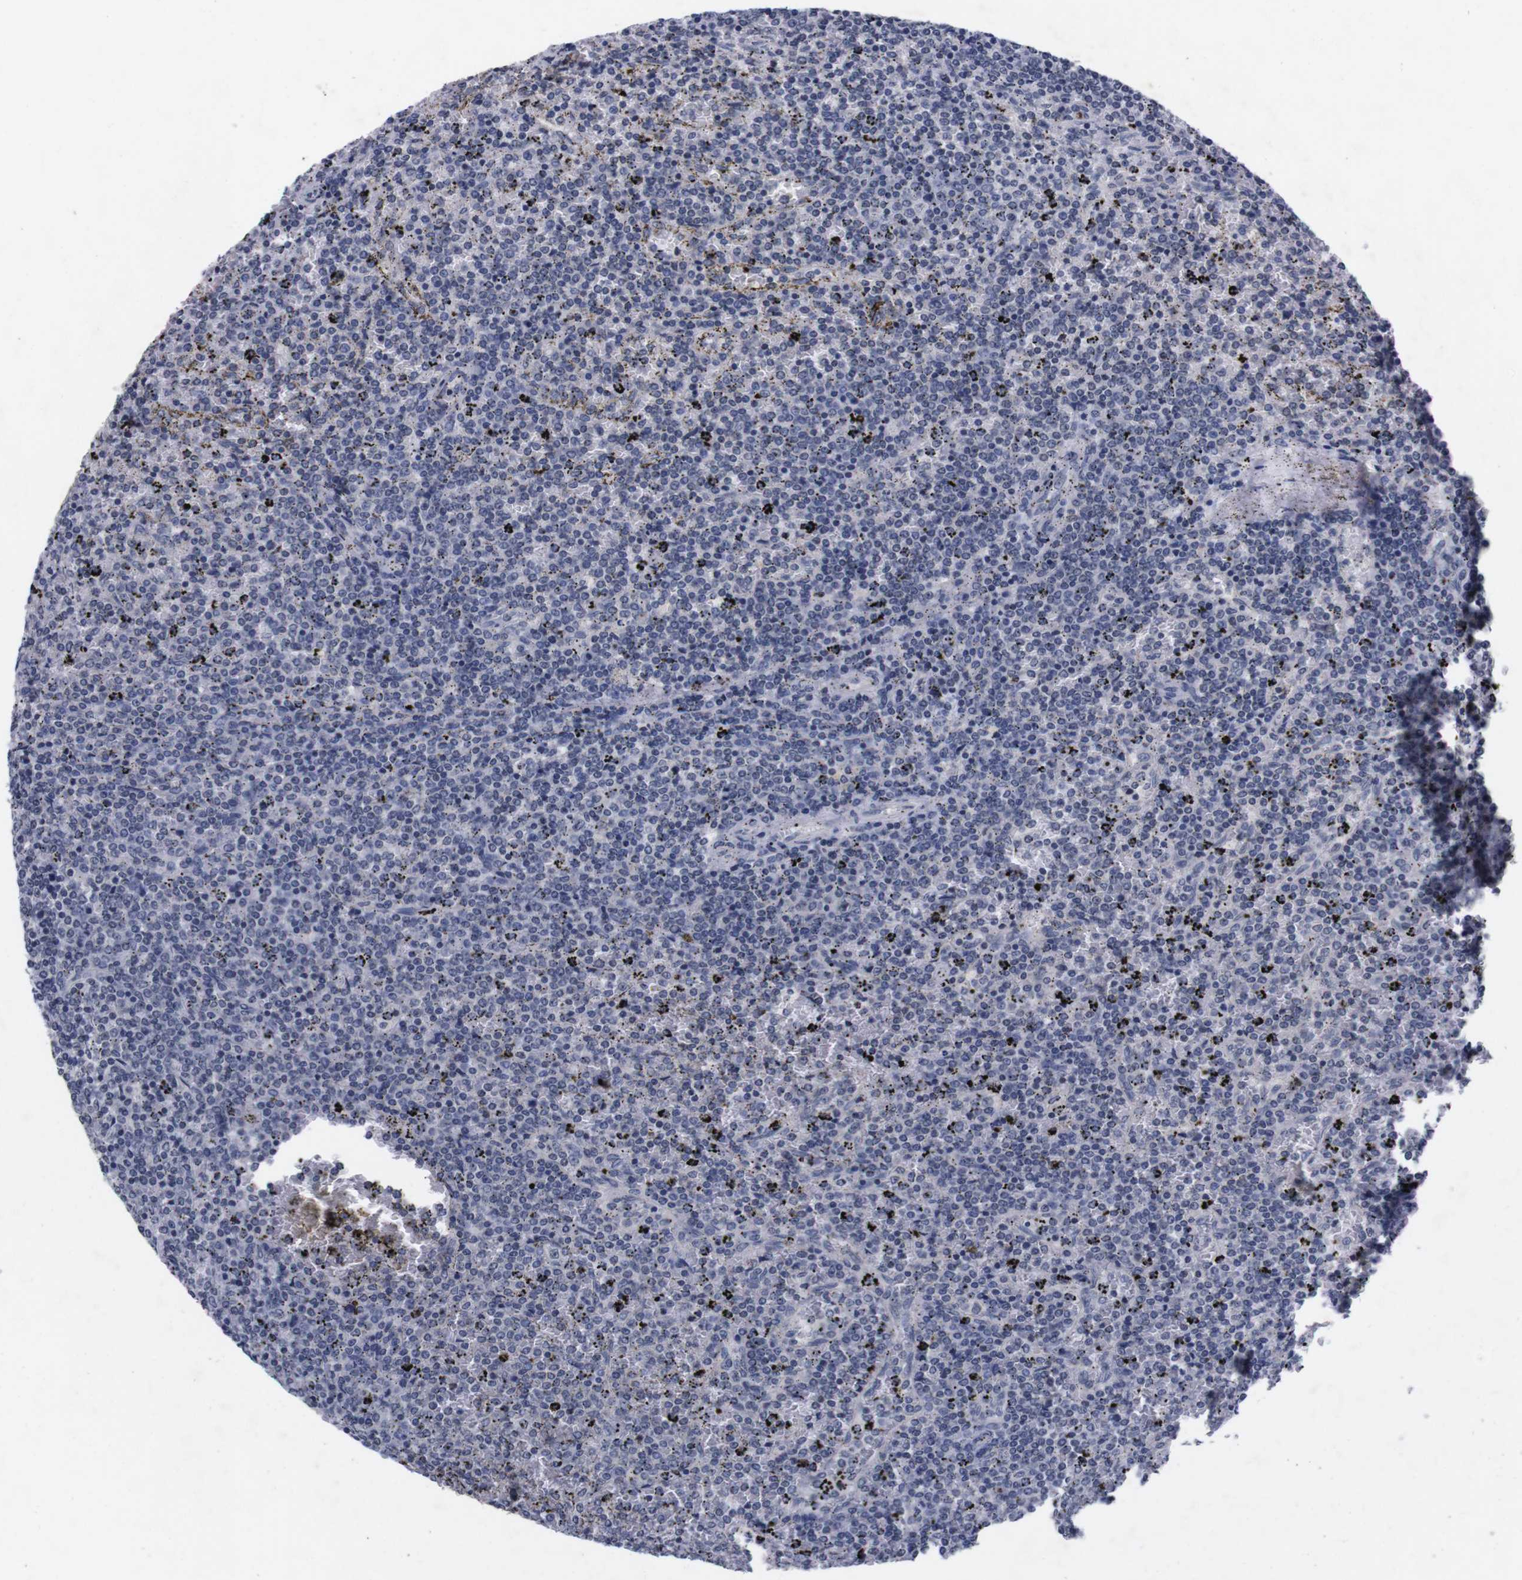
{"staining": {"intensity": "negative", "quantity": "none", "location": "none"}, "tissue": "lymphoma", "cell_type": "Tumor cells", "image_type": "cancer", "snomed": [{"axis": "morphology", "description": "Malignant lymphoma, non-Hodgkin's type, Low grade"}, {"axis": "topography", "description": "Spleen"}], "caption": "This is an immunohistochemistry image of lymphoma. There is no staining in tumor cells.", "gene": "TNFRSF21", "patient": {"sex": "female", "age": 77}}